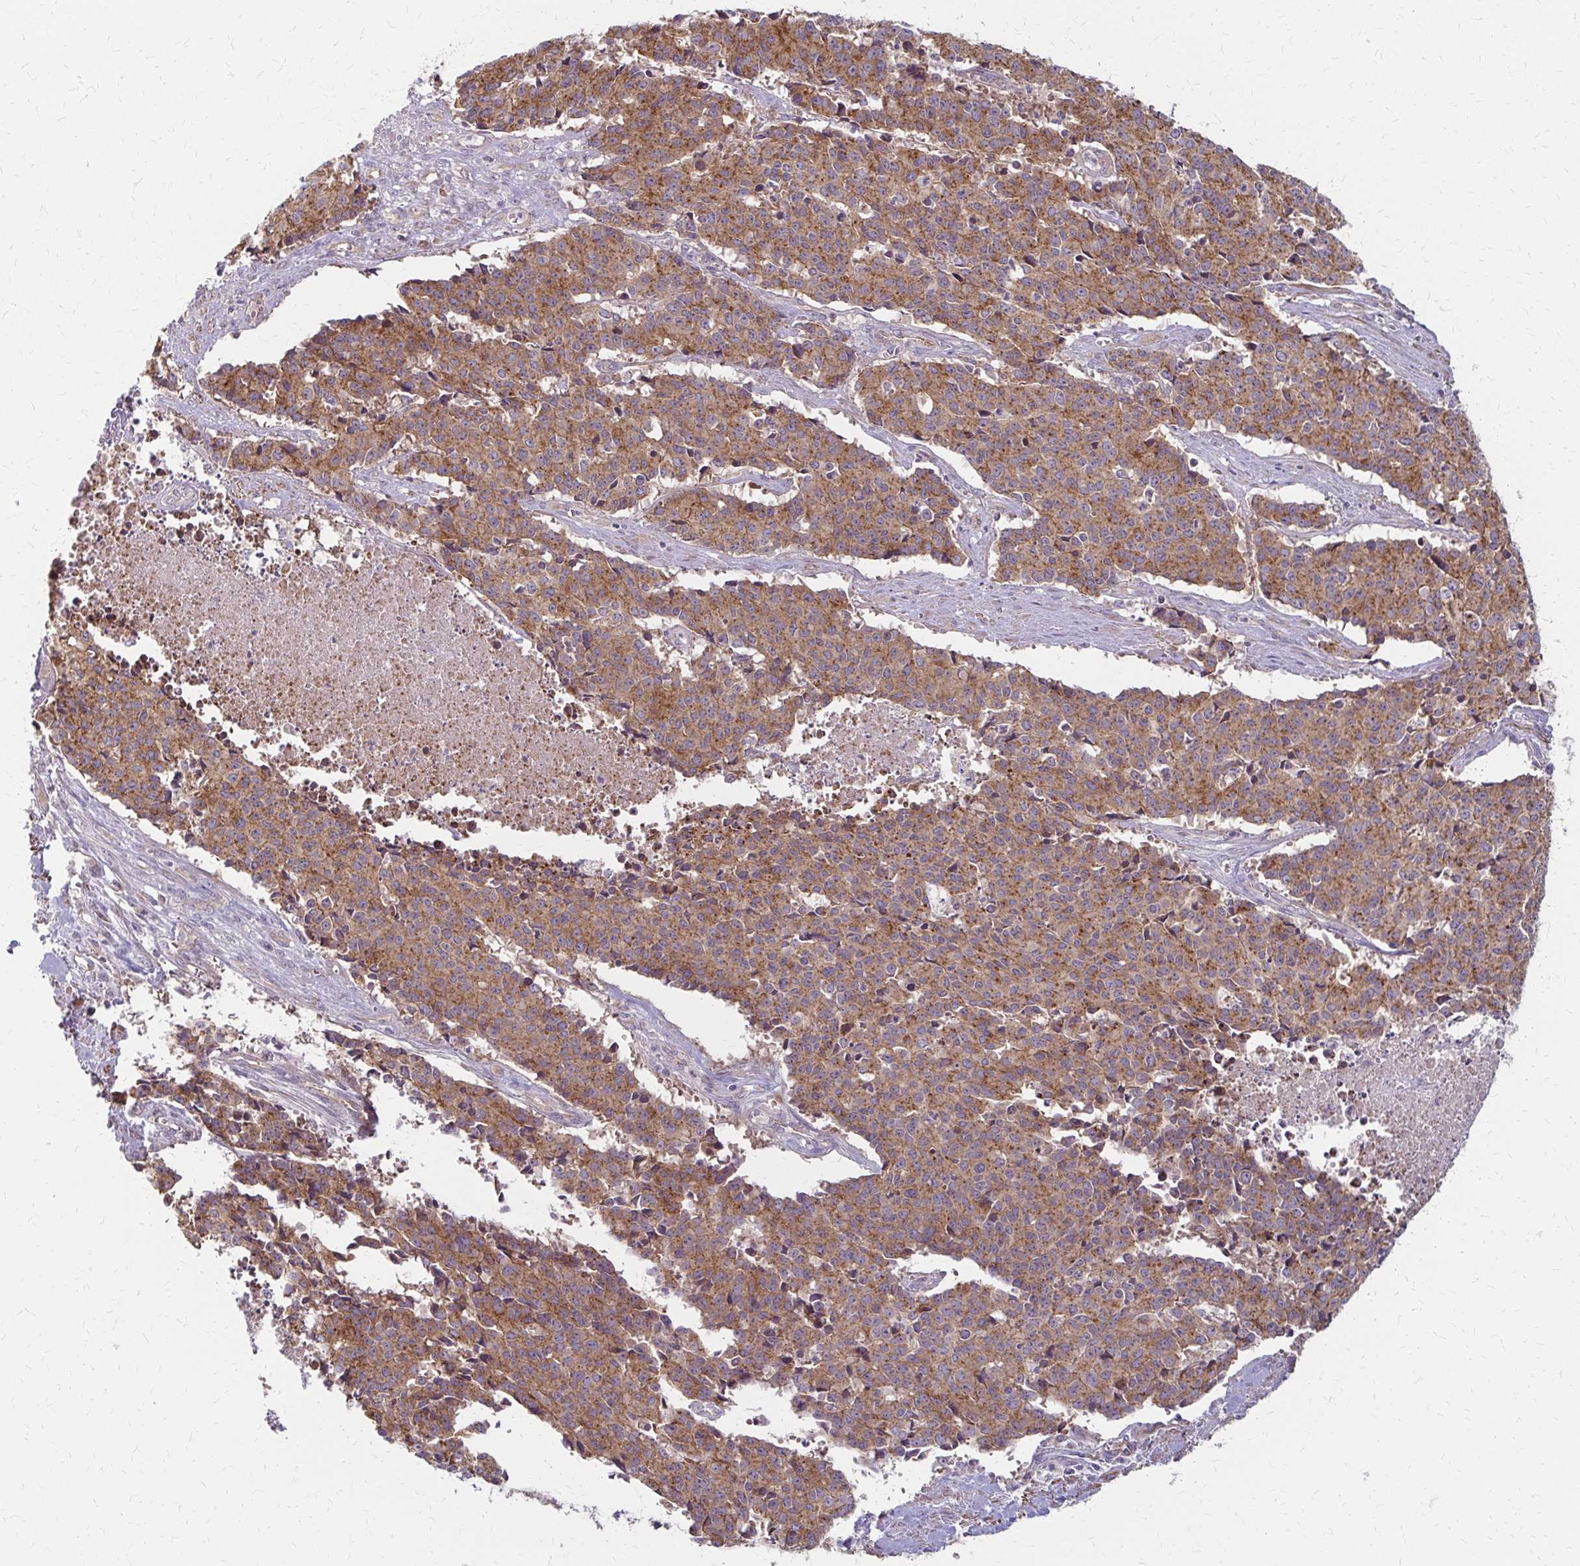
{"staining": {"intensity": "moderate", "quantity": ">75%", "location": "cytoplasmic/membranous"}, "tissue": "cervical cancer", "cell_type": "Tumor cells", "image_type": "cancer", "snomed": [{"axis": "morphology", "description": "Squamous cell carcinoma, NOS"}, {"axis": "topography", "description": "Cervix"}], "caption": "Squamous cell carcinoma (cervical) tissue demonstrates moderate cytoplasmic/membranous expression in about >75% of tumor cells, visualized by immunohistochemistry.", "gene": "ZNF383", "patient": {"sex": "female", "age": 28}}